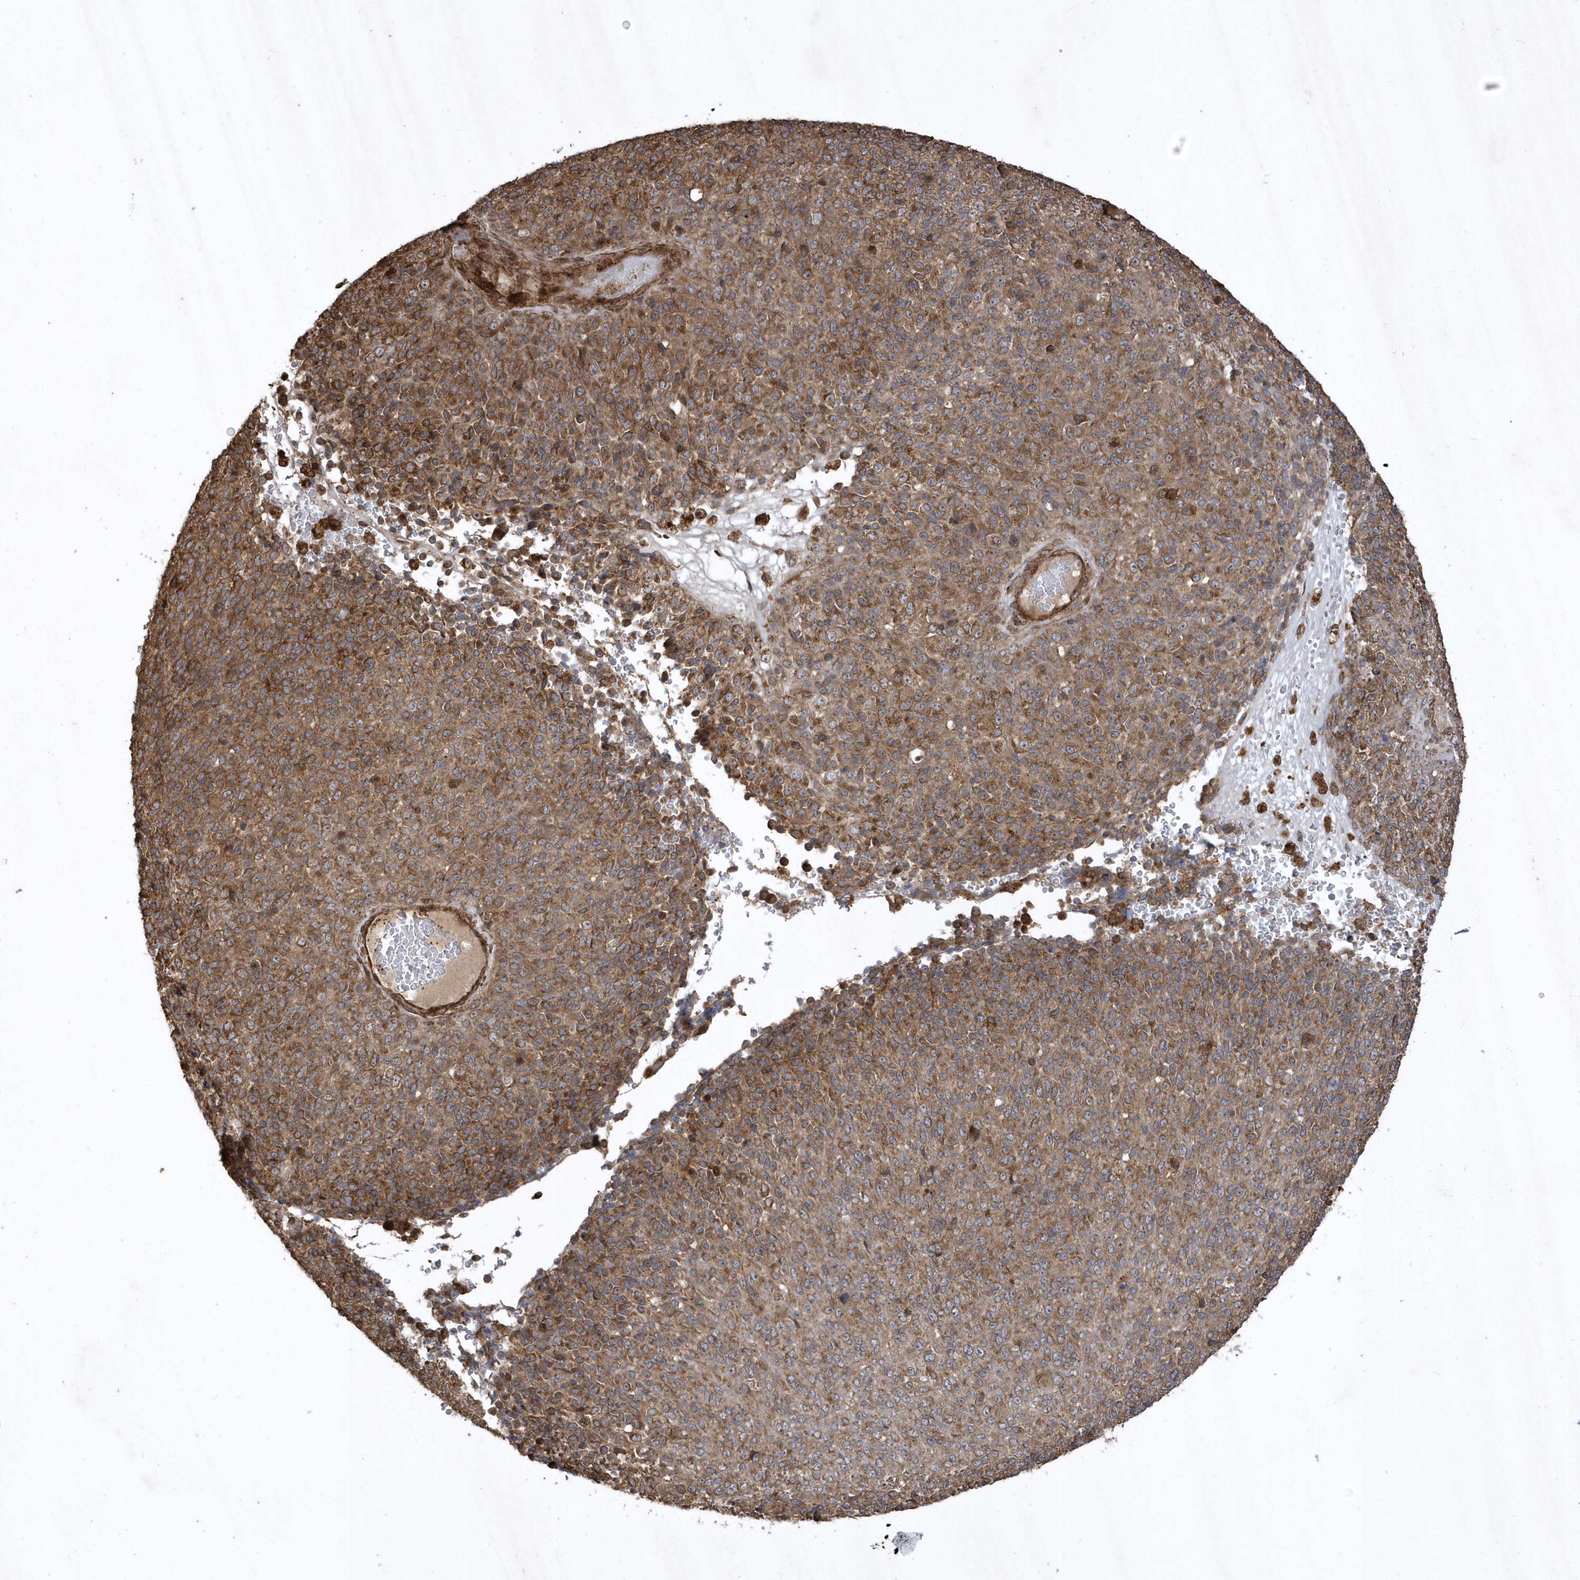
{"staining": {"intensity": "moderate", "quantity": ">75%", "location": "cytoplasmic/membranous"}, "tissue": "melanoma", "cell_type": "Tumor cells", "image_type": "cancer", "snomed": [{"axis": "morphology", "description": "Malignant melanoma, Metastatic site"}, {"axis": "topography", "description": "Brain"}], "caption": "A histopathology image showing moderate cytoplasmic/membranous staining in approximately >75% of tumor cells in malignant melanoma (metastatic site), as visualized by brown immunohistochemical staining.", "gene": "SENP8", "patient": {"sex": "female", "age": 56}}